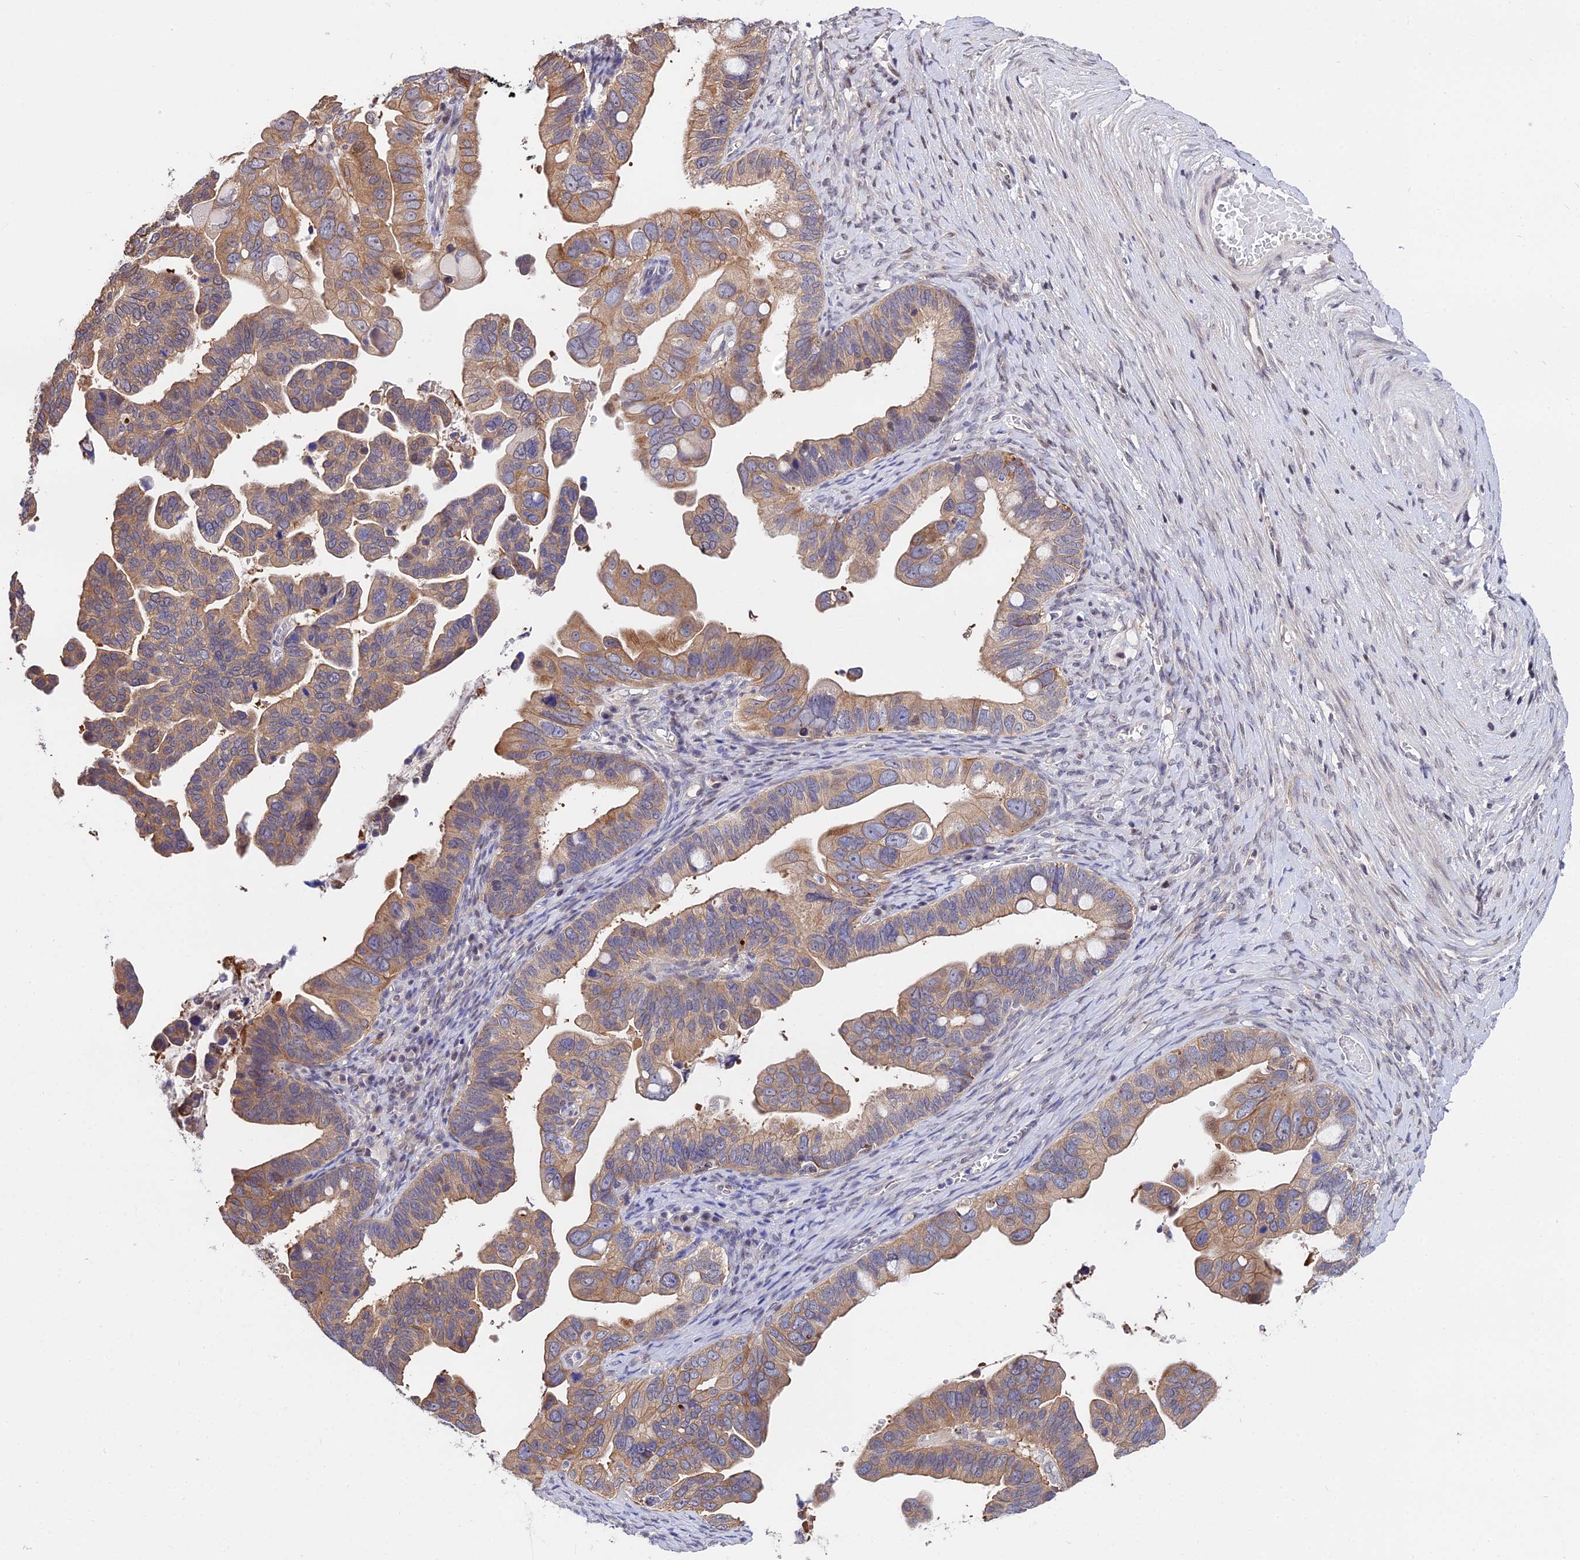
{"staining": {"intensity": "moderate", "quantity": ">75%", "location": "cytoplasmic/membranous"}, "tissue": "ovarian cancer", "cell_type": "Tumor cells", "image_type": "cancer", "snomed": [{"axis": "morphology", "description": "Cystadenocarcinoma, serous, NOS"}, {"axis": "topography", "description": "Ovary"}], "caption": "Ovarian cancer stained for a protein shows moderate cytoplasmic/membranous positivity in tumor cells.", "gene": "INPP4A", "patient": {"sex": "female", "age": 56}}